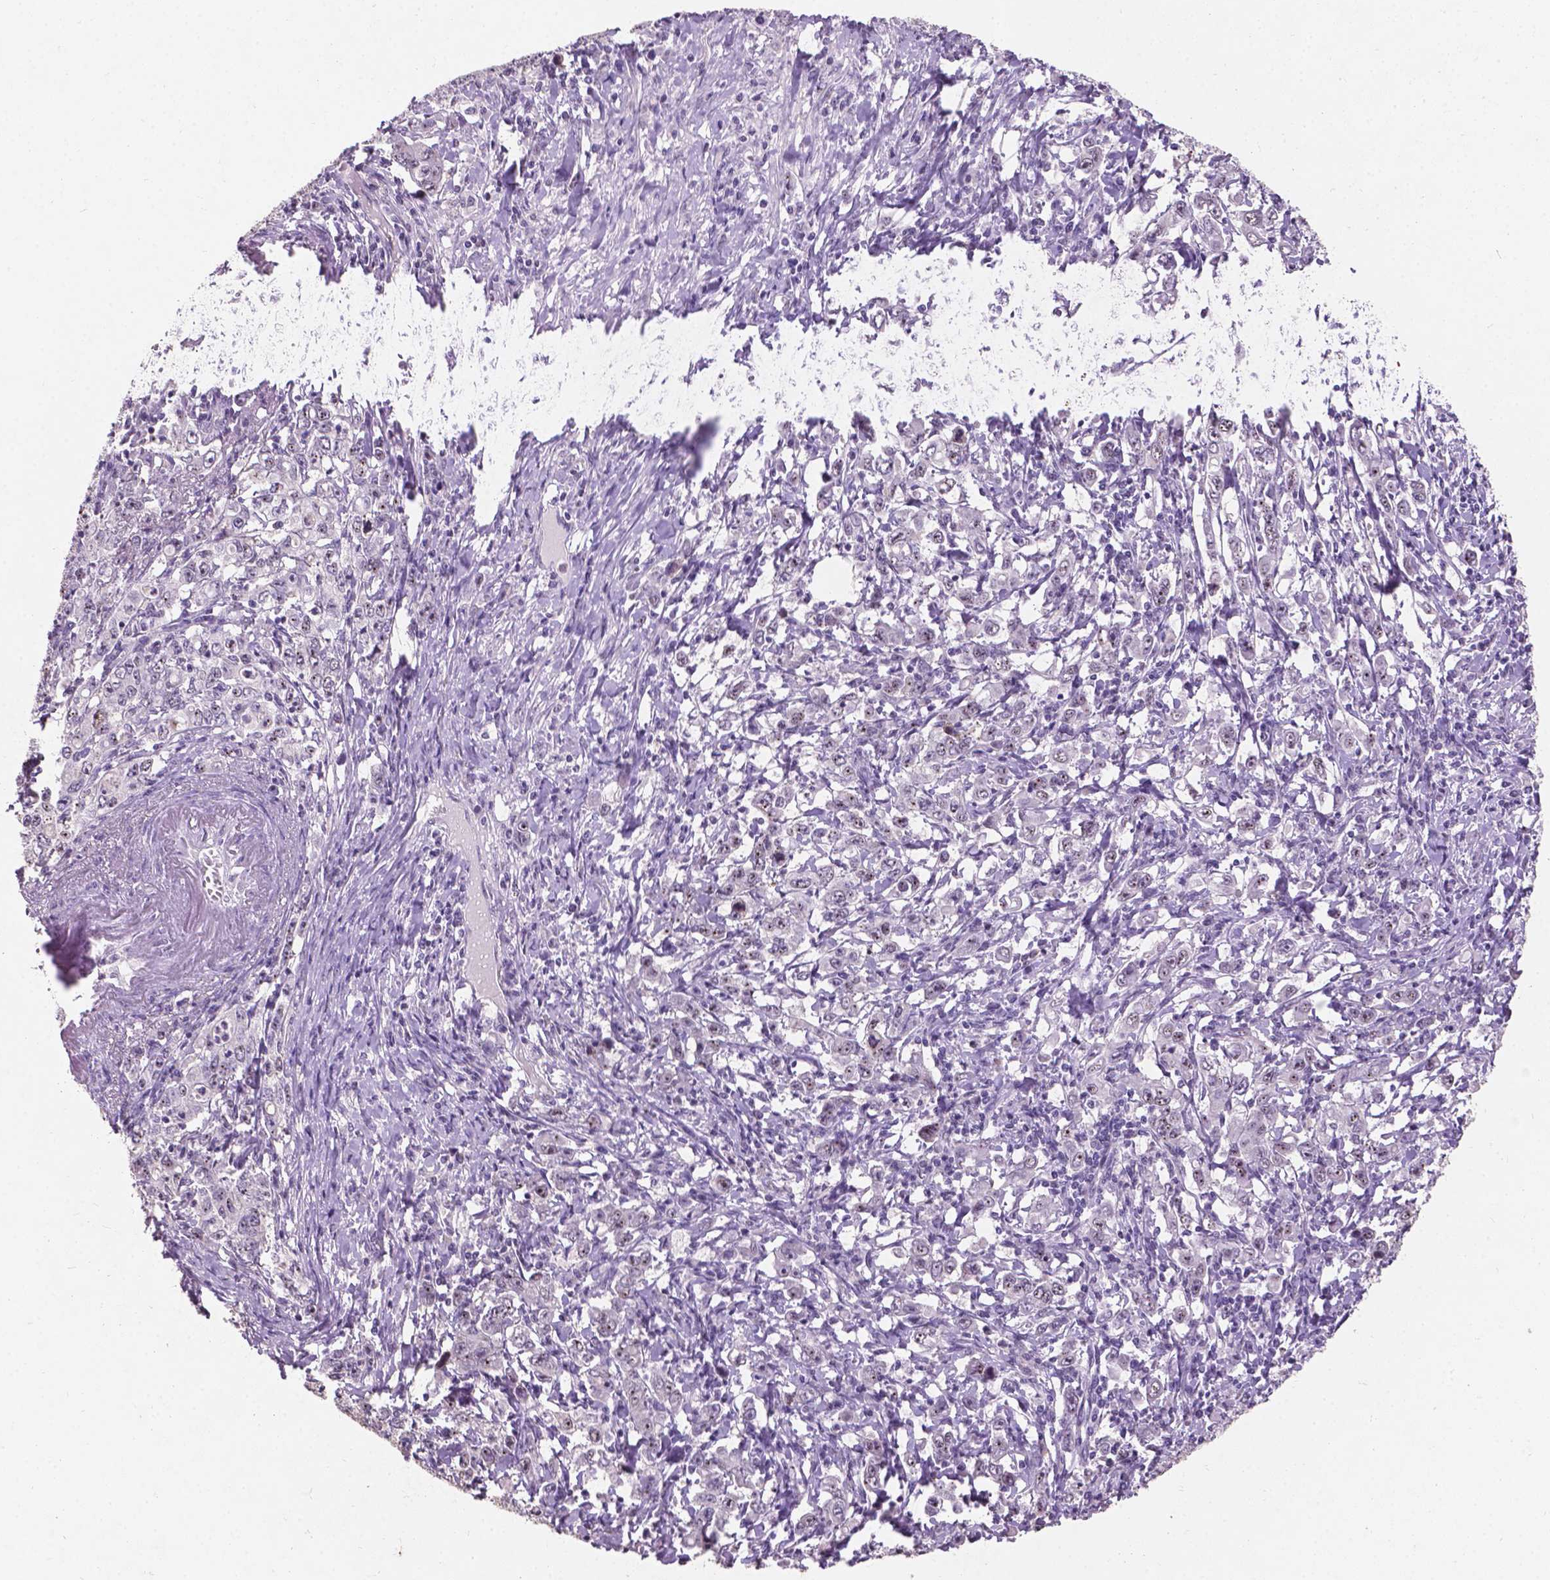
{"staining": {"intensity": "moderate", "quantity": "25%-75%", "location": "nuclear"}, "tissue": "stomach cancer", "cell_type": "Tumor cells", "image_type": "cancer", "snomed": [{"axis": "morphology", "description": "Adenocarcinoma, NOS"}, {"axis": "topography", "description": "Stomach, lower"}], "caption": "Stomach cancer stained with a protein marker reveals moderate staining in tumor cells.", "gene": "COIL", "patient": {"sex": "female", "age": 72}}